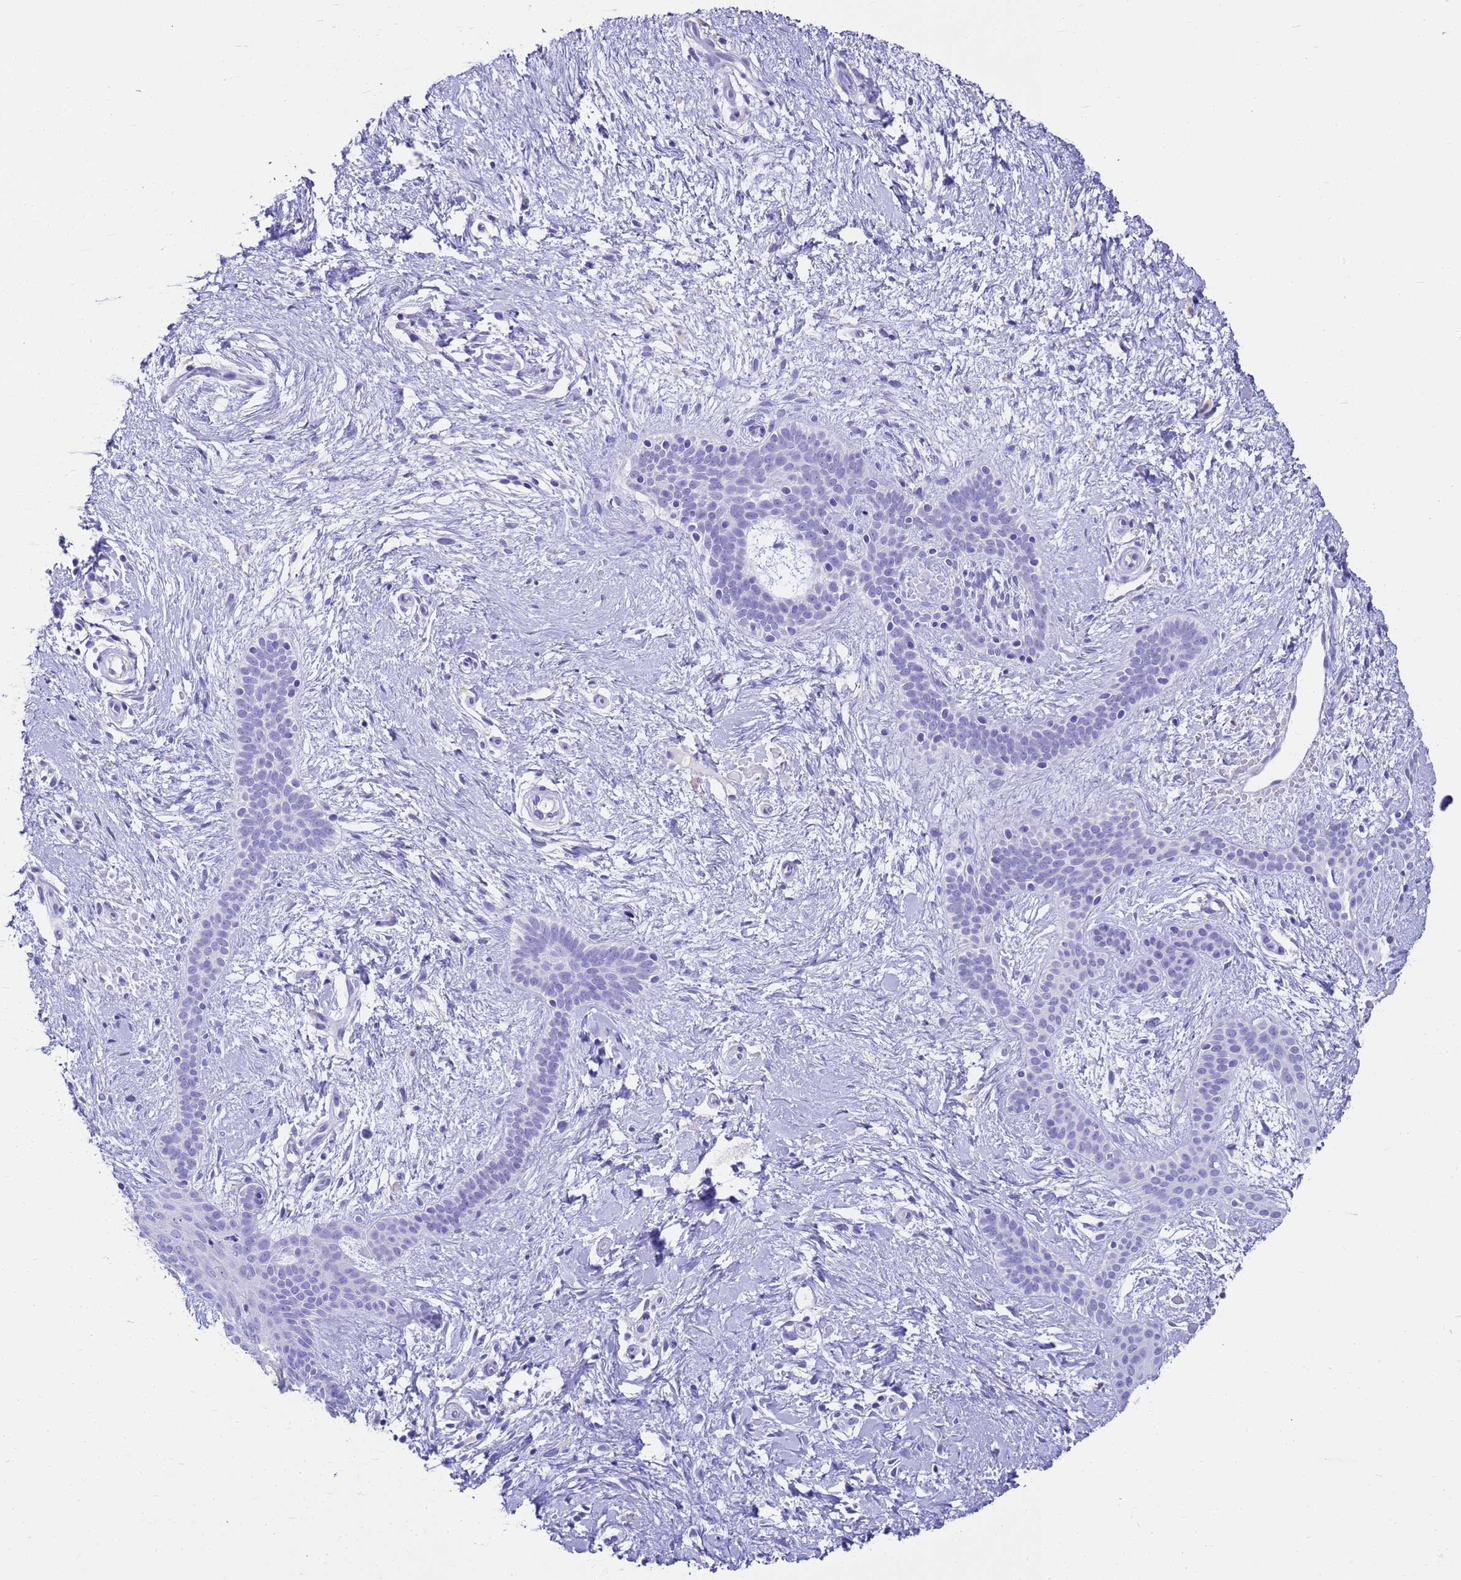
{"staining": {"intensity": "negative", "quantity": "none", "location": "none"}, "tissue": "skin cancer", "cell_type": "Tumor cells", "image_type": "cancer", "snomed": [{"axis": "morphology", "description": "Basal cell carcinoma"}, {"axis": "topography", "description": "Skin"}], "caption": "DAB immunohistochemical staining of basal cell carcinoma (skin) displays no significant expression in tumor cells.", "gene": "MS4A13", "patient": {"sex": "male", "age": 78}}